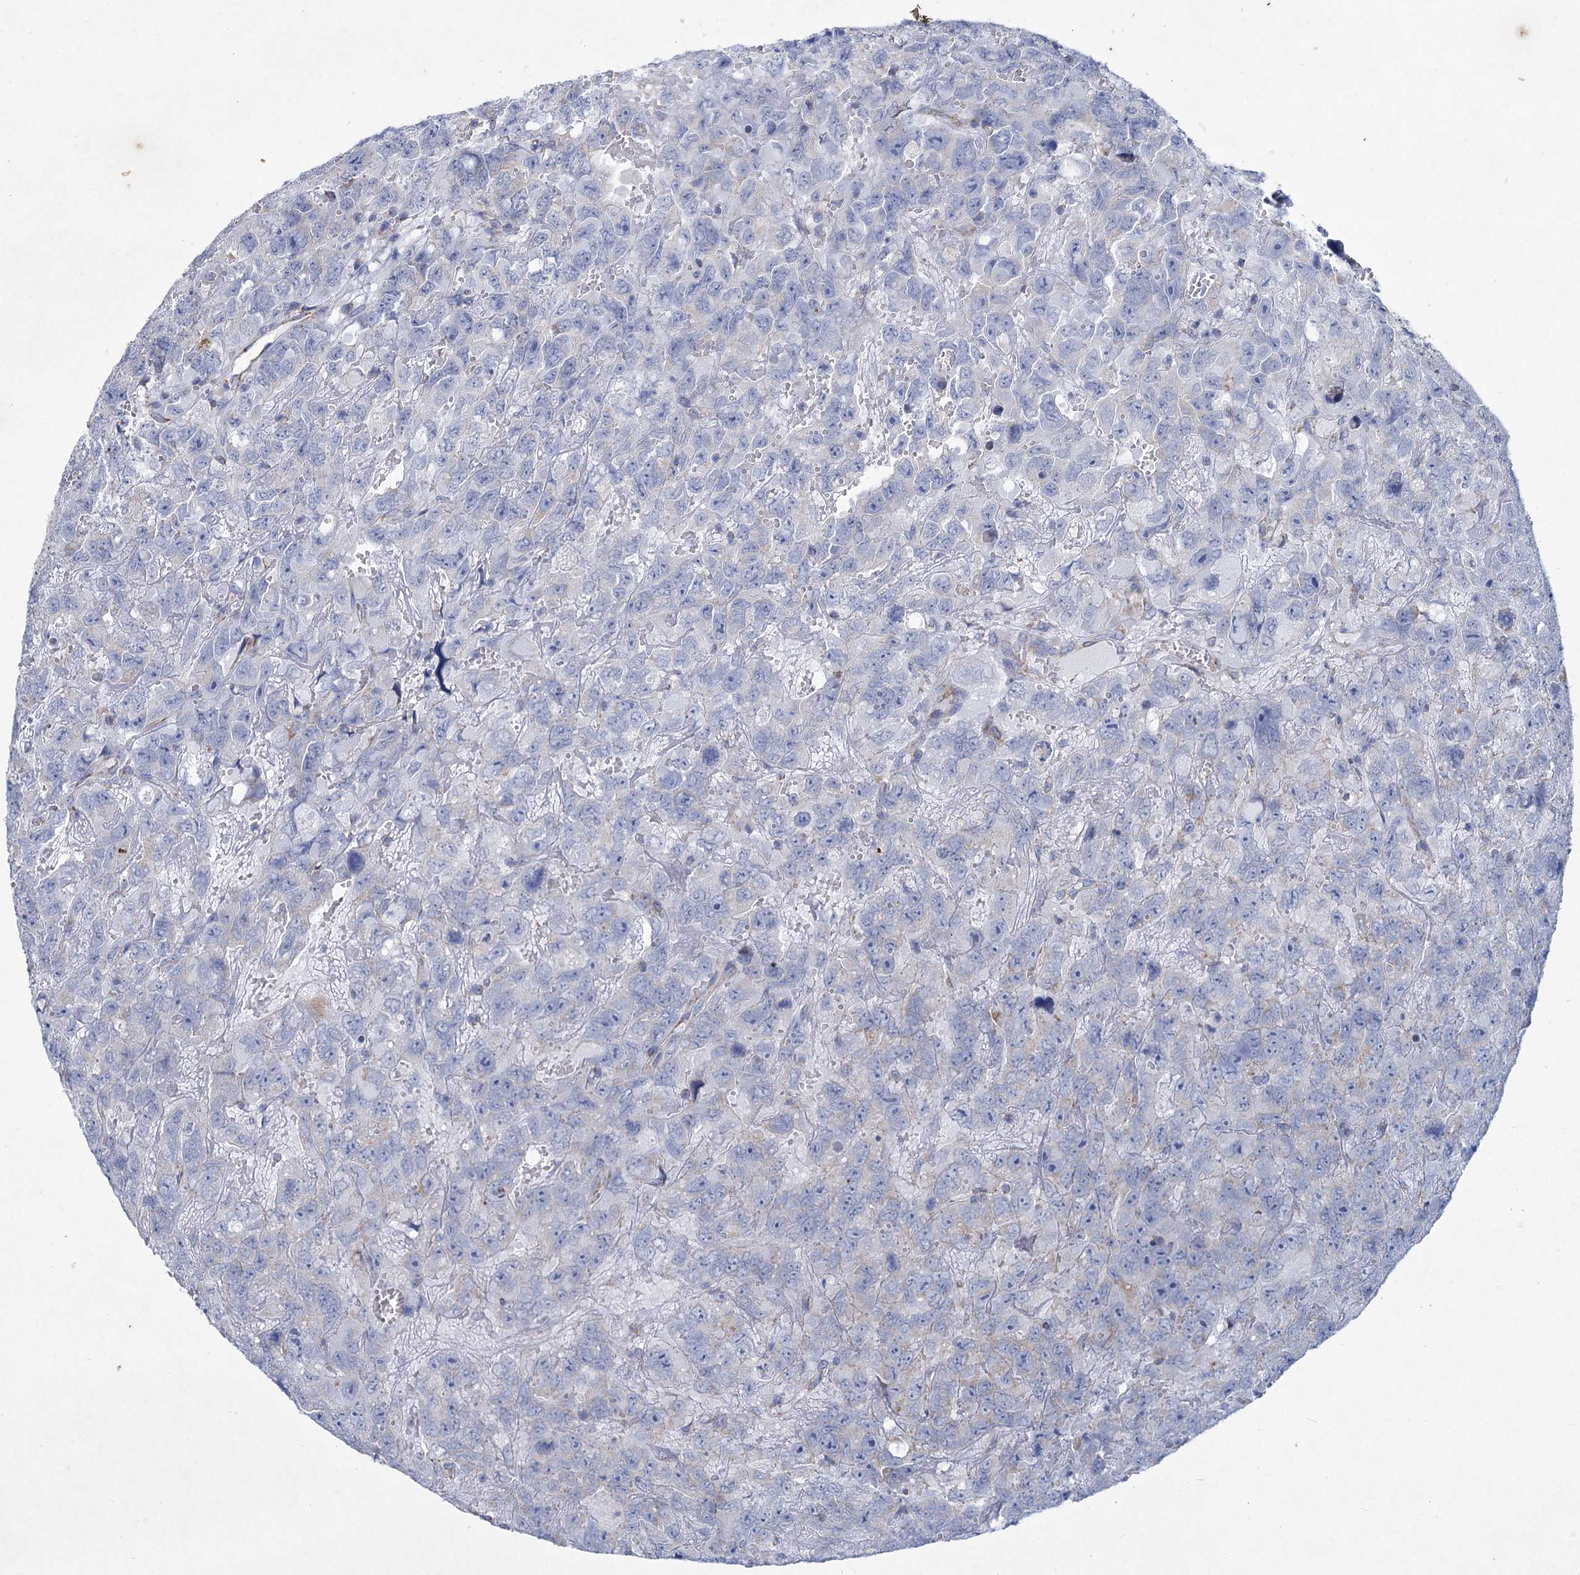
{"staining": {"intensity": "negative", "quantity": "none", "location": "none"}, "tissue": "testis cancer", "cell_type": "Tumor cells", "image_type": "cancer", "snomed": [{"axis": "morphology", "description": "Carcinoma, Embryonal, NOS"}, {"axis": "topography", "description": "Testis"}], "caption": "This is a histopathology image of IHC staining of testis cancer, which shows no expression in tumor cells.", "gene": "NDUFC2", "patient": {"sex": "male", "age": 45}}